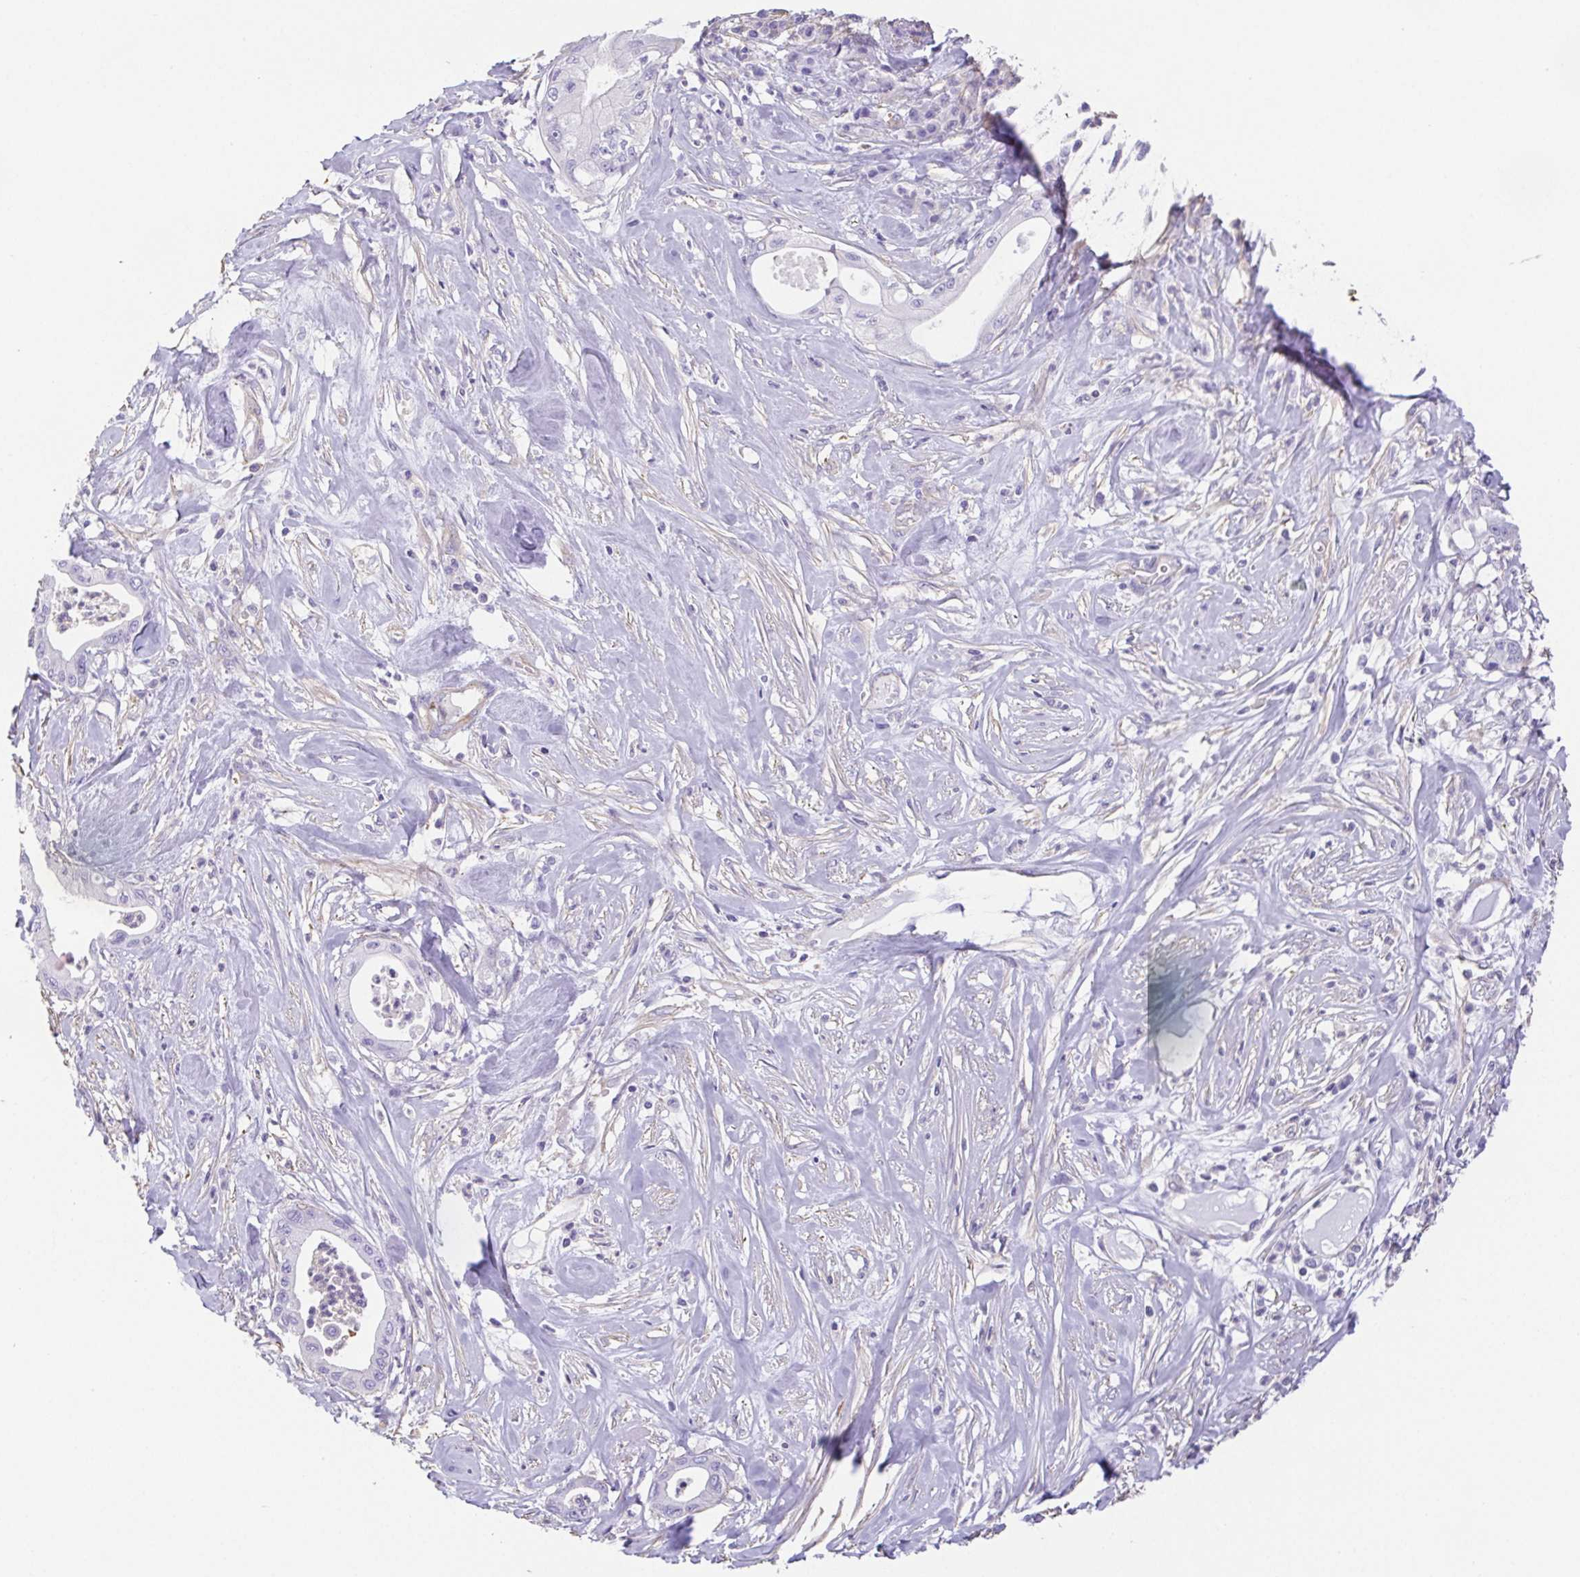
{"staining": {"intensity": "negative", "quantity": "none", "location": "none"}, "tissue": "pancreatic cancer", "cell_type": "Tumor cells", "image_type": "cancer", "snomed": [{"axis": "morphology", "description": "Adenocarcinoma, NOS"}, {"axis": "topography", "description": "Pancreas"}], "caption": "Human pancreatic adenocarcinoma stained for a protein using immunohistochemistry (IHC) demonstrates no expression in tumor cells.", "gene": "MYL6", "patient": {"sex": "male", "age": 71}}